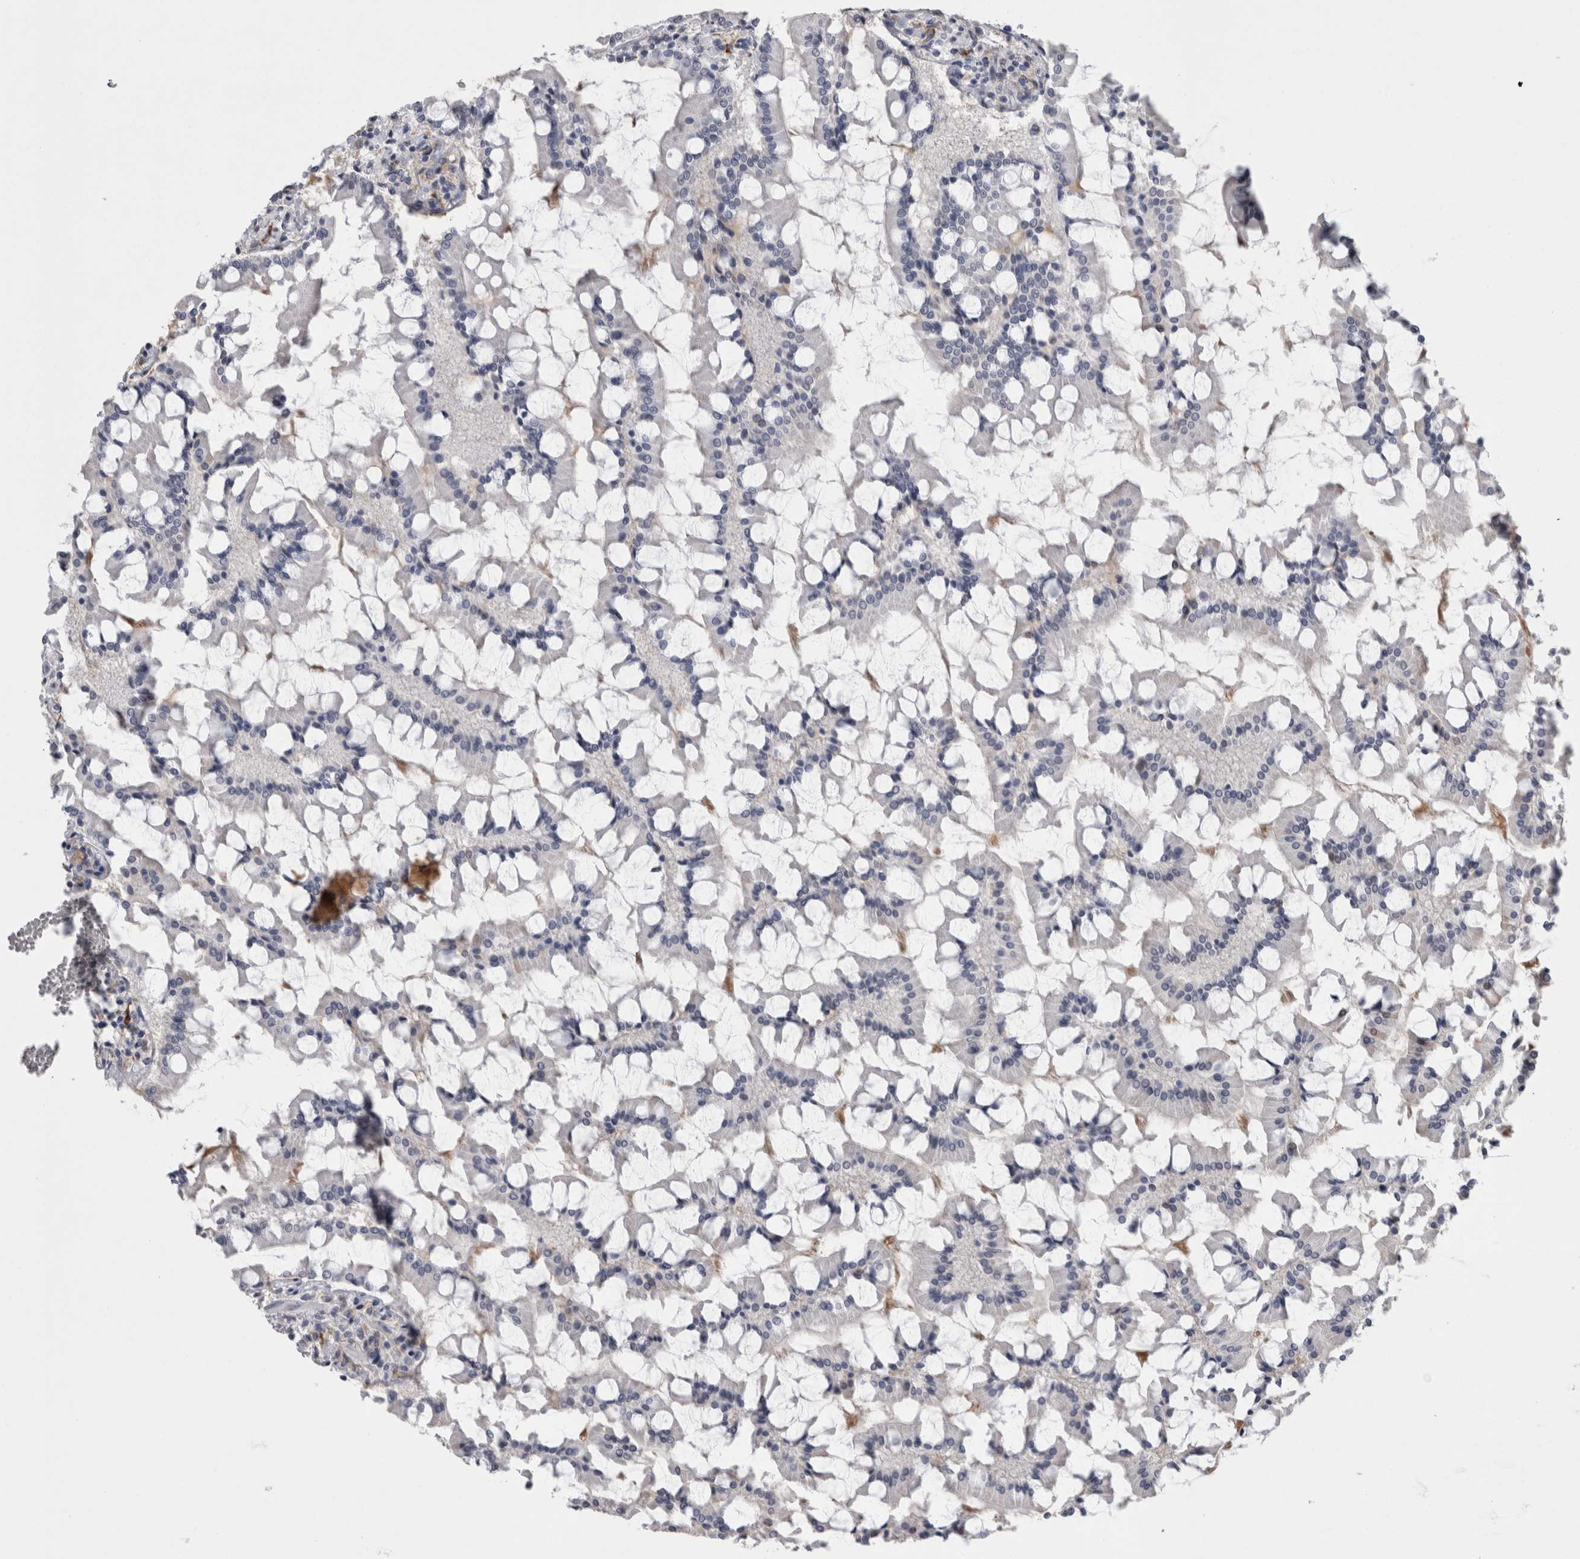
{"staining": {"intensity": "negative", "quantity": "none", "location": "none"}, "tissue": "small intestine", "cell_type": "Glandular cells", "image_type": "normal", "snomed": [{"axis": "morphology", "description": "Normal tissue, NOS"}, {"axis": "topography", "description": "Small intestine"}], "caption": "An immunohistochemistry photomicrograph of benign small intestine is shown. There is no staining in glandular cells of small intestine.", "gene": "PAX5", "patient": {"sex": "male", "age": 41}}